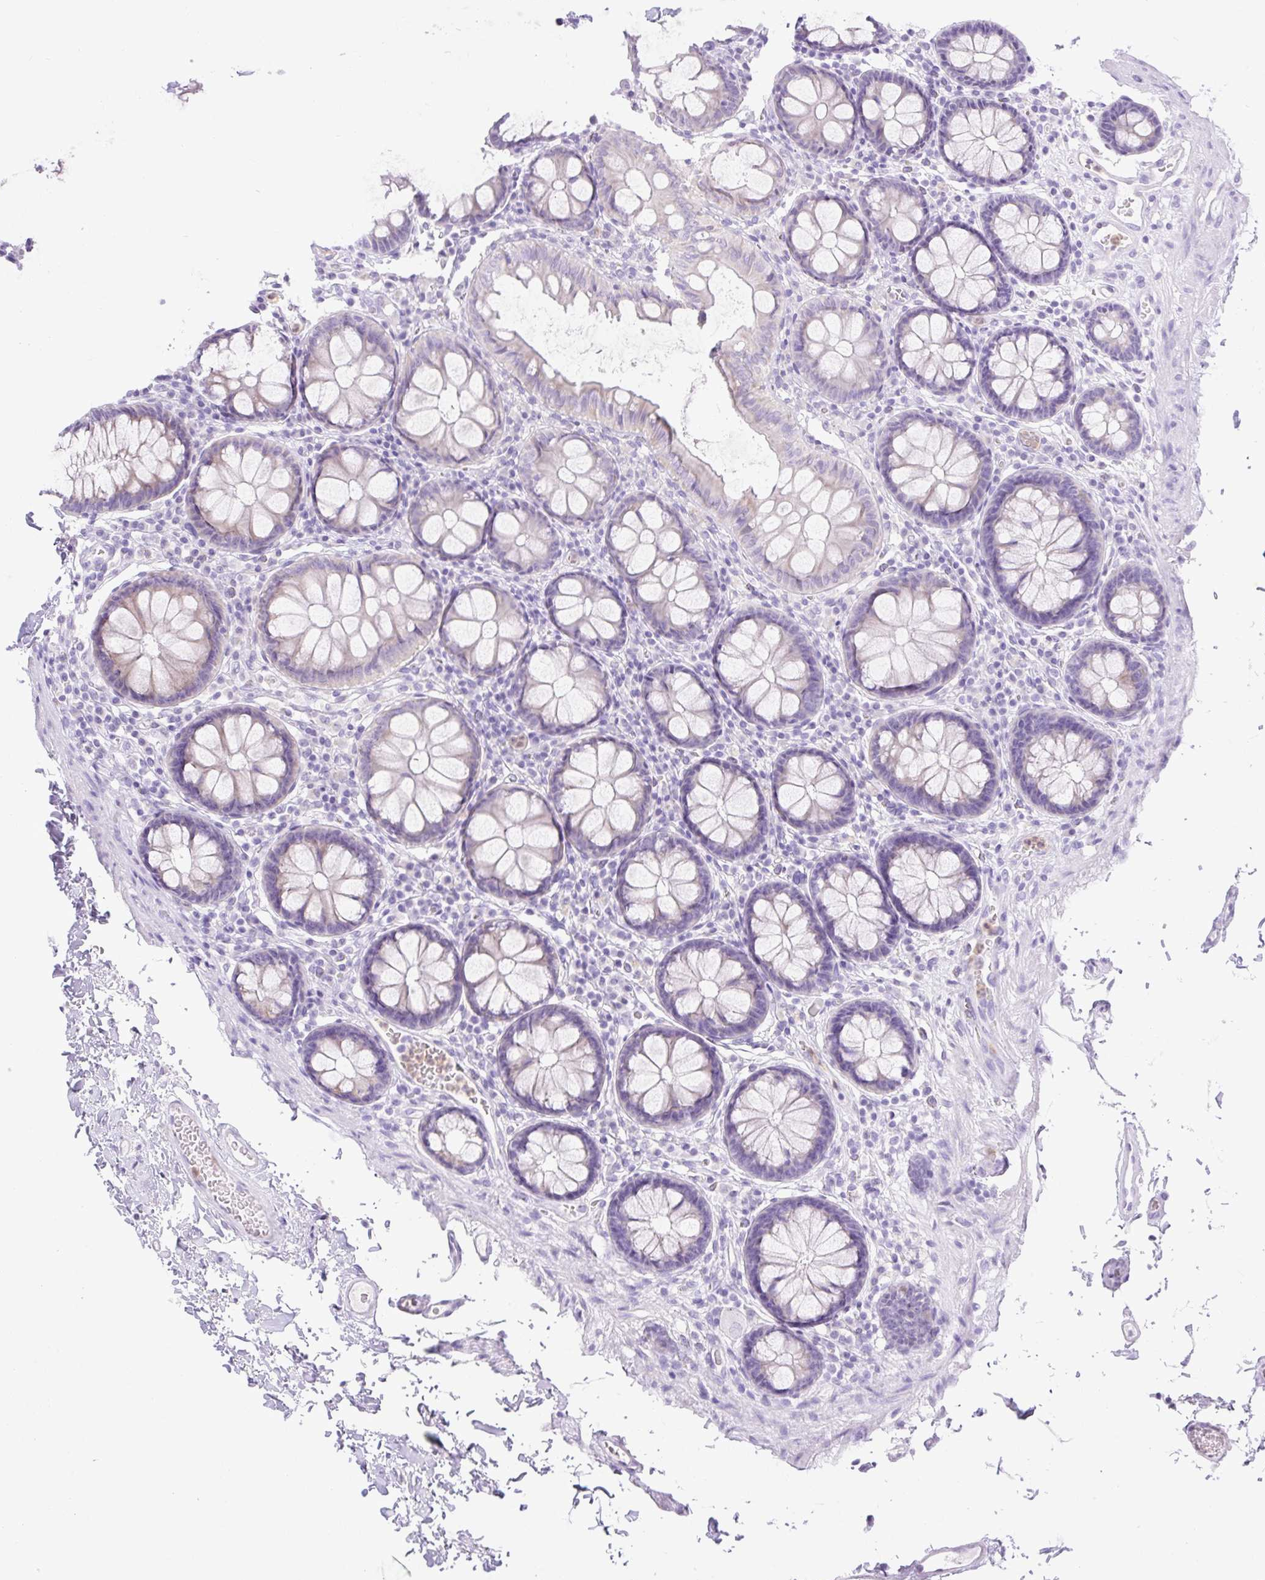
{"staining": {"intensity": "negative", "quantity": "none", "location": "none"}, "tissue": "colon", "cell_type": "Endothelial cells", "image_type": "normal", "snomed": [{"axis": "morphology", "description": "Normal tissue, NOS"}, {"axis": "topography", "description": "Colon"}, {"axis": "topography", "description": "Peripheral nerve tissue"}], "caption": "Colon was stained to show a protein in brown. There is no significant staining in endothelial cells. (DAB immunohistochemistry (IHC) with hematoxylin counter stain).", "gene": "SLC25A40", "patient": {"sex": "male", "age": 84}}